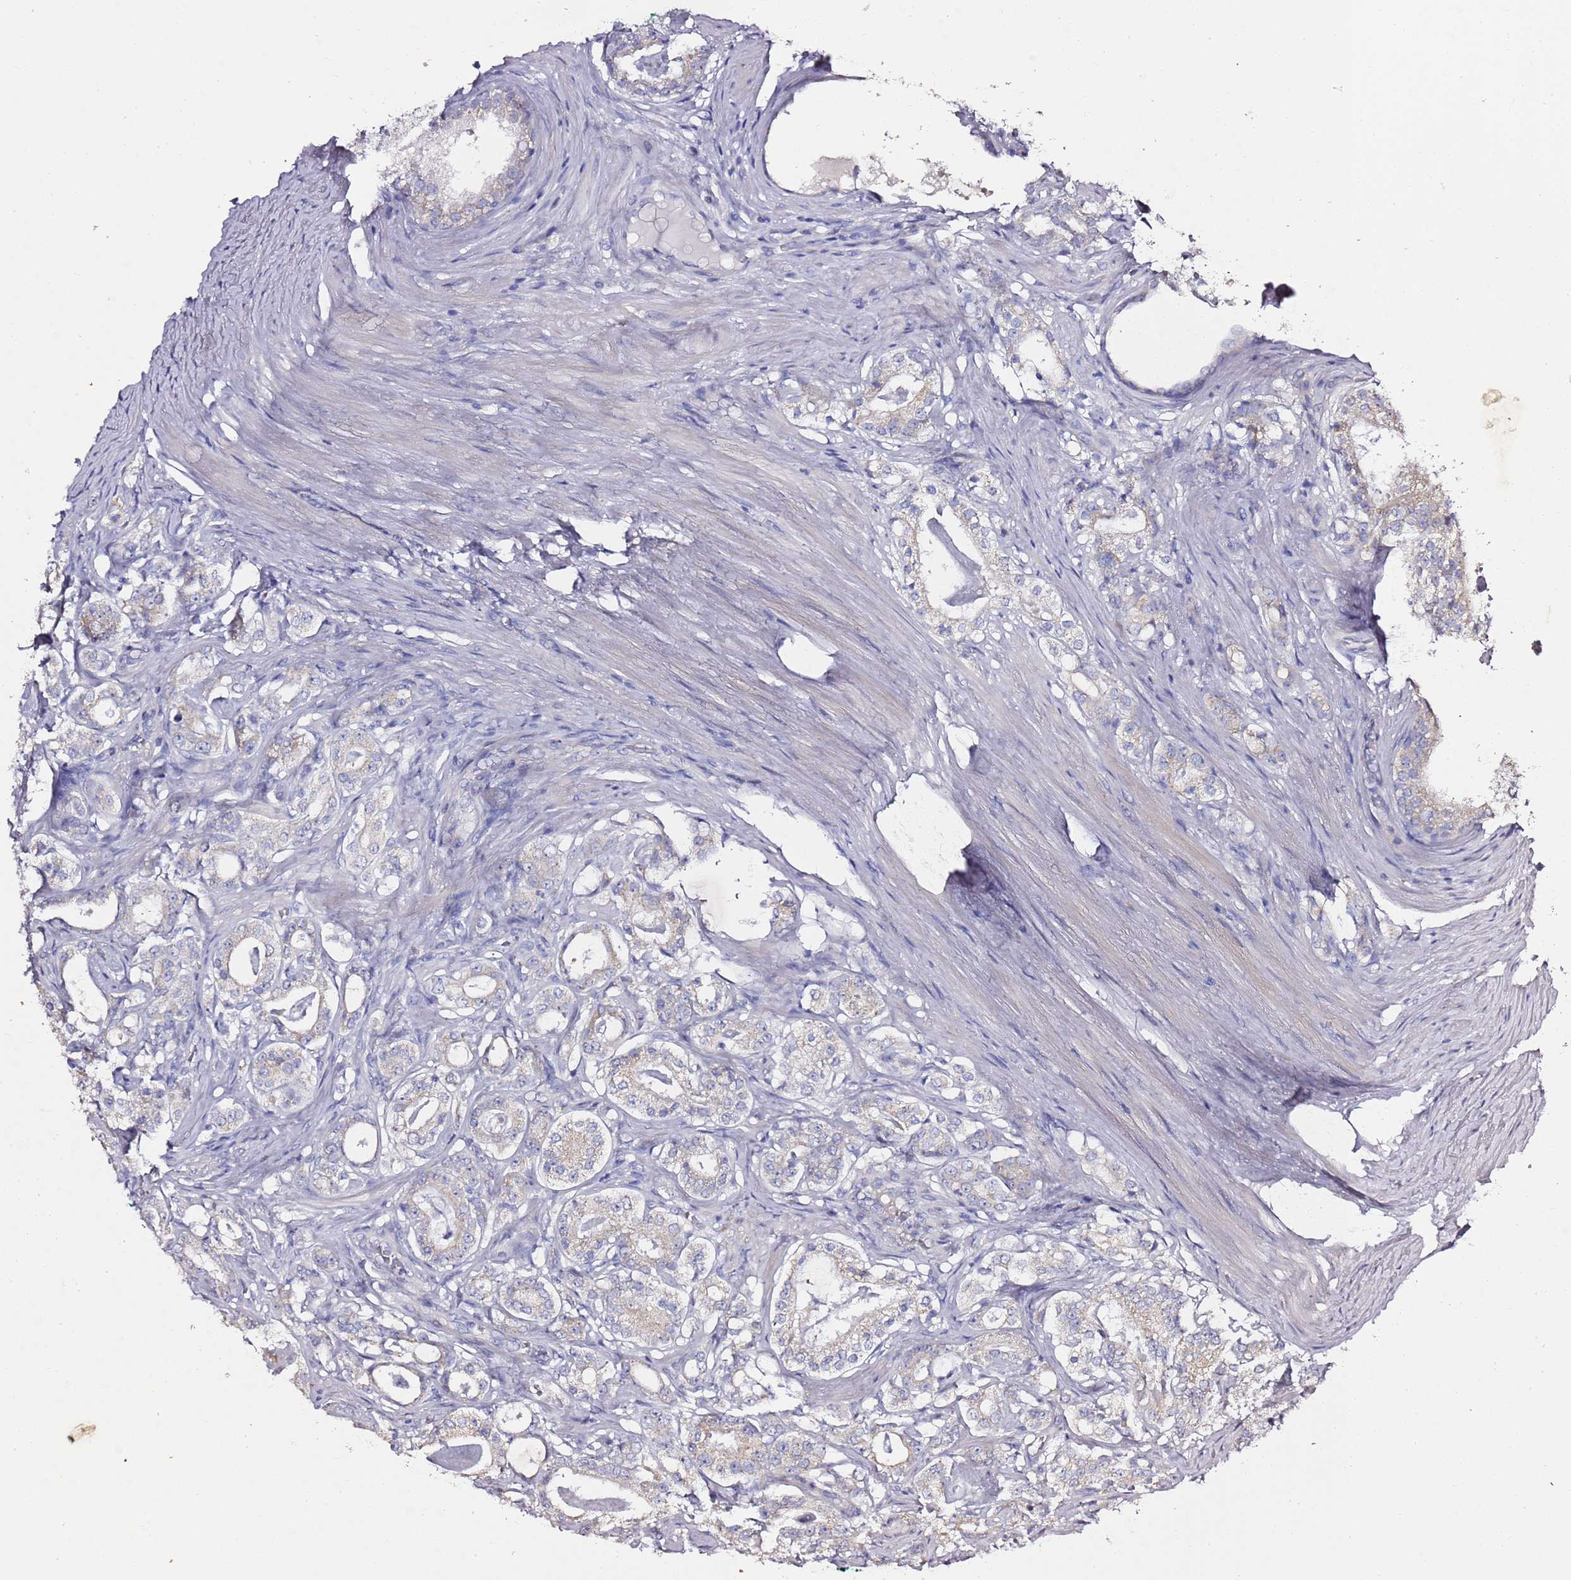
{"staining": {"intensity": "weak", "quantity": "<25%", "location": "cytoplasmic/membranous"}, "tissue": "prostate cancer", "cell_type": "Tumor cells", "image_type": "cancer", "snomed": [{"axis": "morphology", "description": "Adenocarcinoma, High grade"}, {"axis": "topography", "description": "Prostate"}], "caption": "Tumor cells are negative for protein expression in human prostate cancer.", "gene": "MYBPC3", "patient": {"sex": "male", "age": 63}}